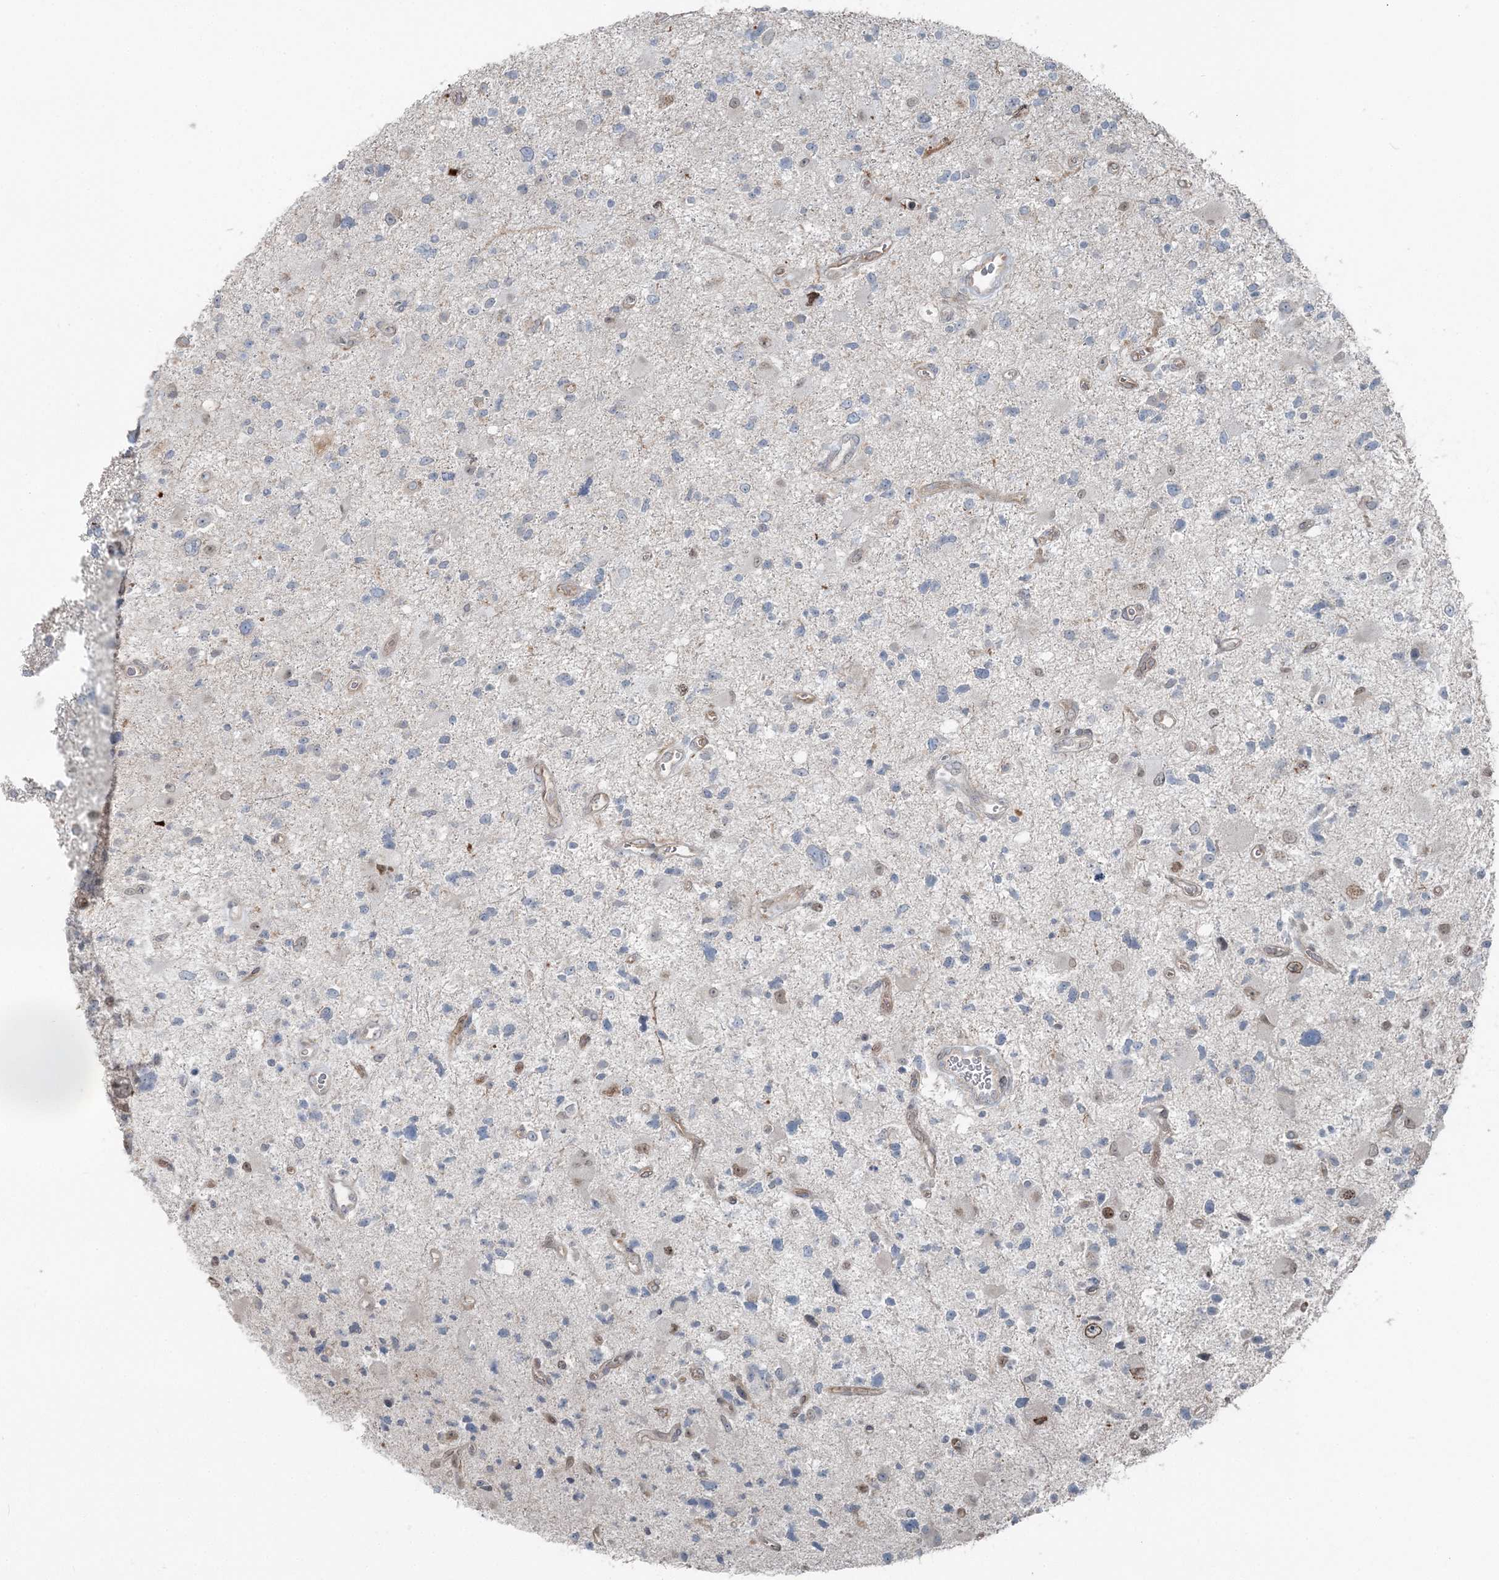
{"staining": {"intensity": "negative", "quantity": "none", "location": "none"}, "tissue": "glioma", "cell_type": "Tumor cells", "image_type": "cancer", "snomed": [{"axis": "morphology", "description": "Glioma, malignant, High grade"}, {"axis": "topography", "description": "Brain"}], "caption": "Glioma stained for a protein using IHC reveals no staining tumor cells.", "gene": "FBXL17", "patient": {"sex": "male", "age": 33}}